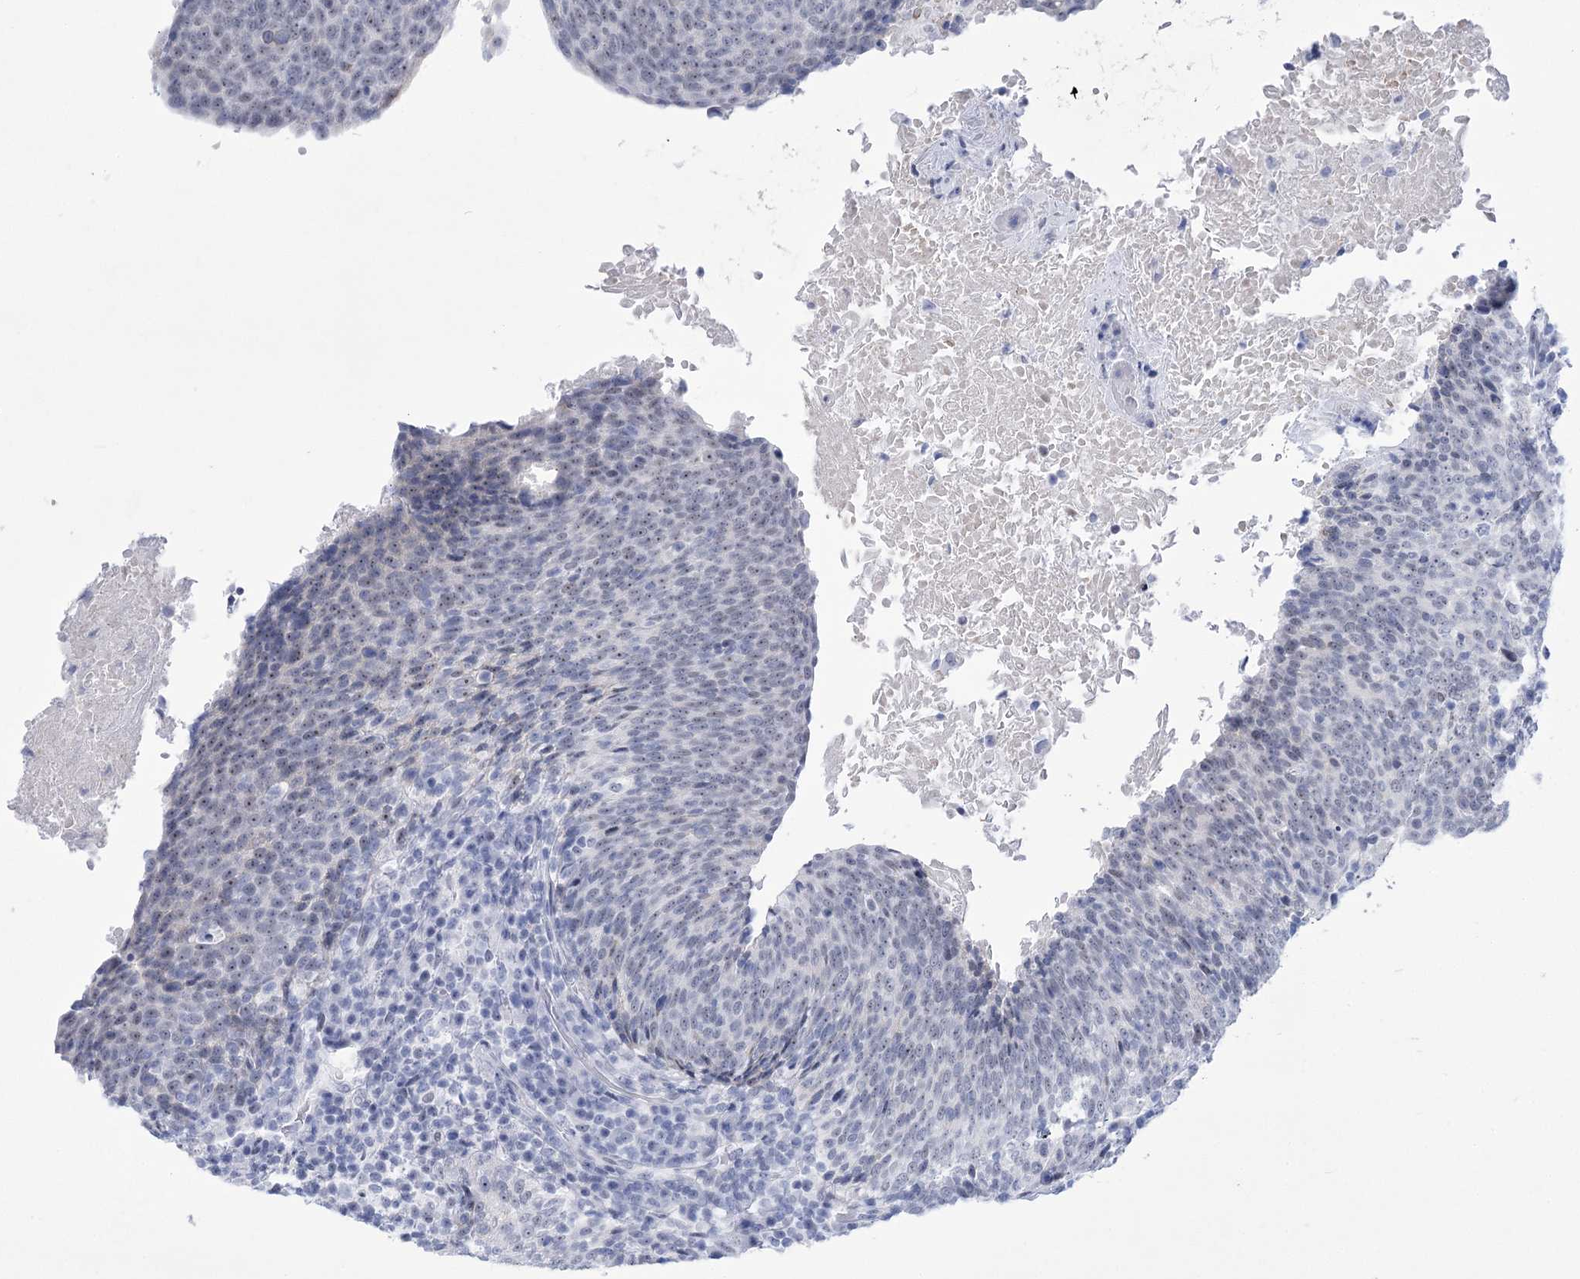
{"staining": {"intensity": "weak", "quantity": "<25%", "location": "nuclear"}, "tissue": "head and neck cancer", "cell_type": "Tumor cells", "image_type": "cancer", "snomed": [{"axis": "morphology", "description": "Squamous cell carcinoma, NOS"}, {"axis": "morphology", "description": "Squamous cell carcinoma, metastatic, NOS"}, {"axis": "topography", "description": "Lymph node"}, {"axis": "topography", "description": "Head-Neck"}], "caption": "DAB immunohistochemical staining of squamous cell carcinoma (head and neck) shows no significant positivity in tumor cells. (DAB IHC visualized using brightfield microscopy, high magnification).", "gene": "HORMAD1", "patient": {"sex": "male", "age": 62}}